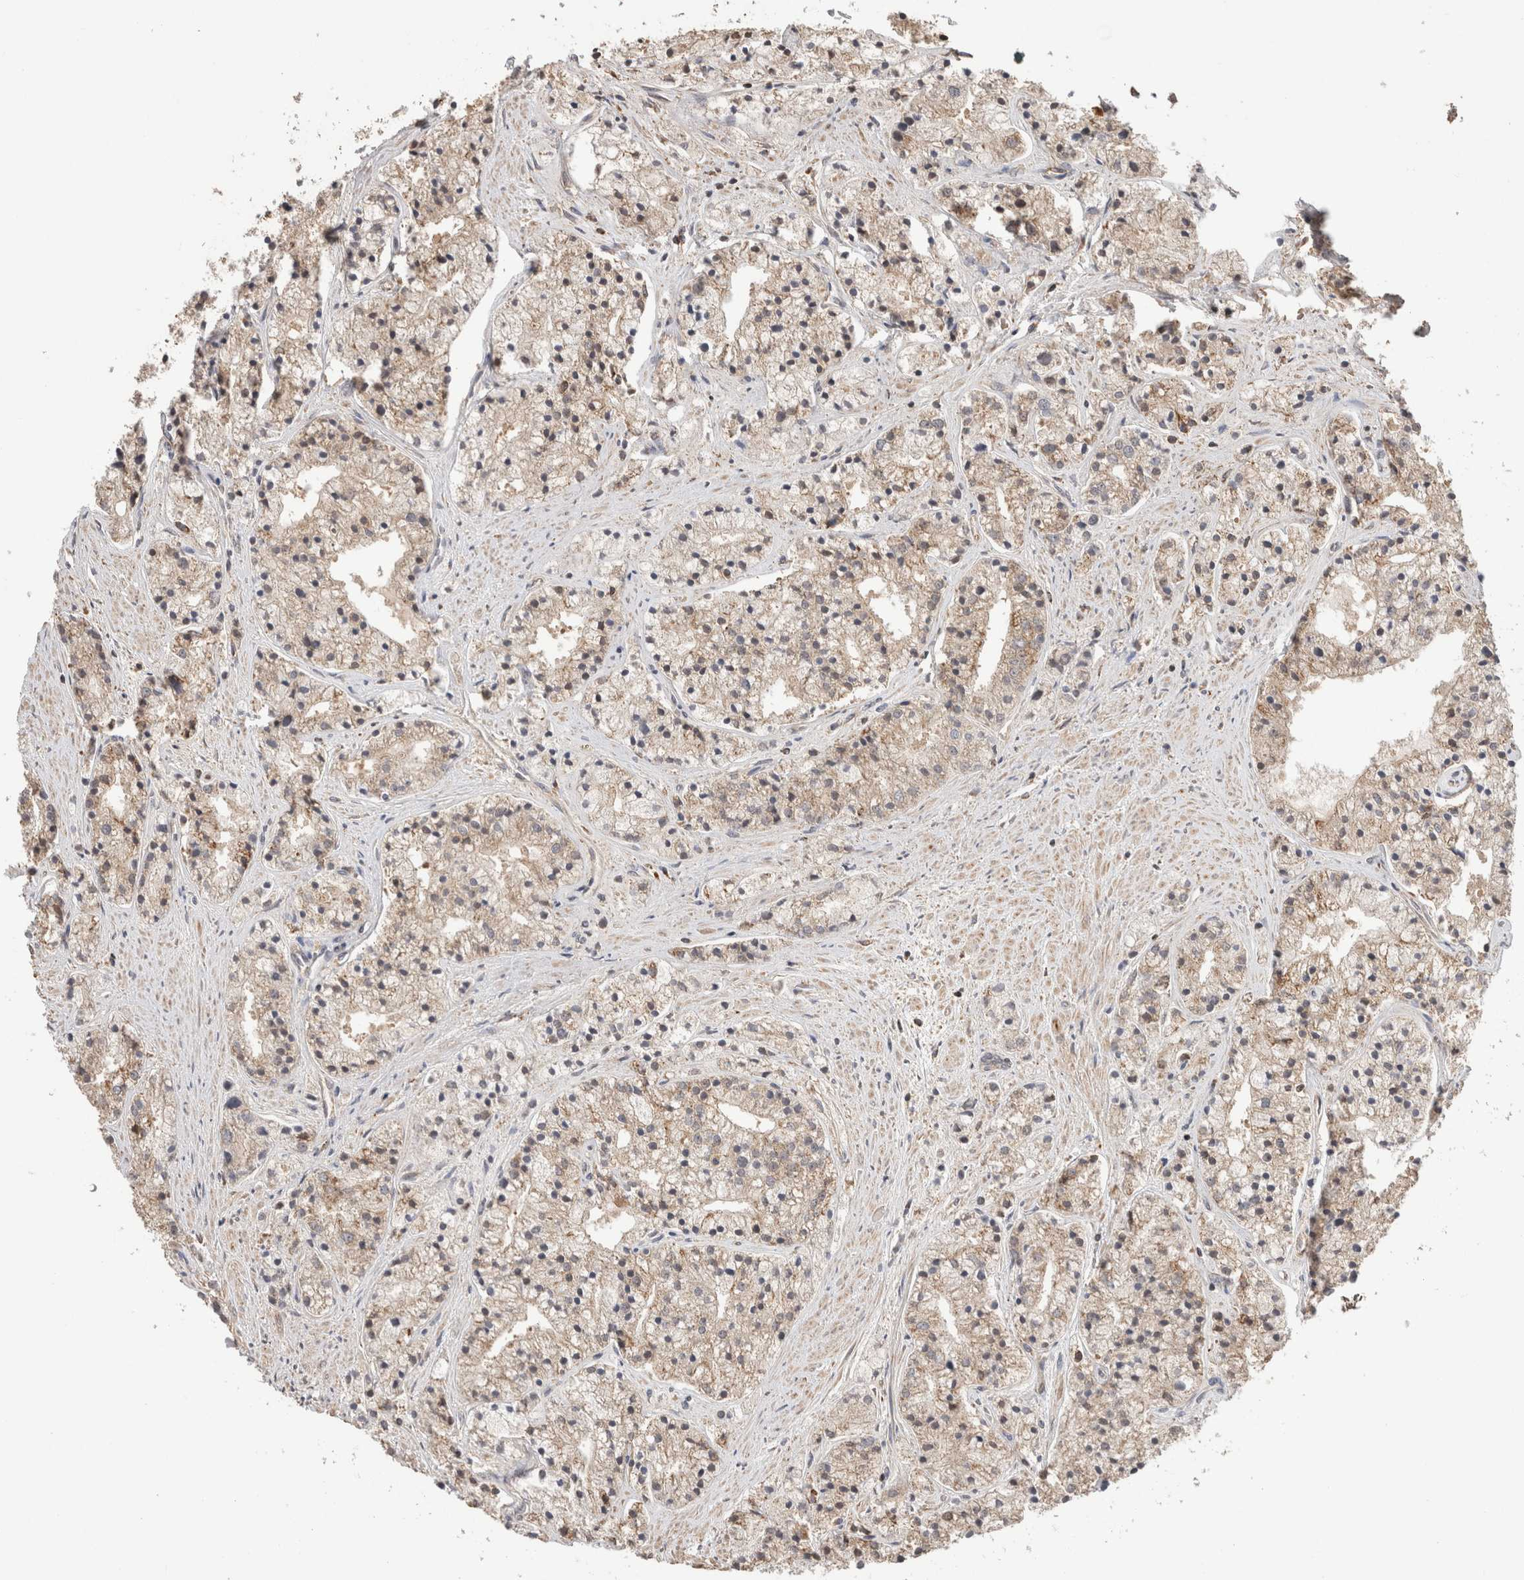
{"staining": {"intensity": "strong", "quantity": "25%-75%", "location": "cytoplasmic/membranous"}, "tissue": "prostate cancer", "cell_type": "Tumor cells", "image_type": "cancer", "snomed": [{"axis": "morphology", "description": "Adenocarcinoma, High grade"}, {"axis": "topography", "description": "Prostate"}], "caption": "Prostate cancer (high-grade adenocarcinoma) stained with immunohistochemistry demonstrates strong cytoplasmic/membranous expression in approximately 25%-75% of tumor cells. (brown staining indicates protein expression, while blue staining denotes nuclei).", "gene": "IMMP2L", "patient": {"sex": "male", "age": 50}}